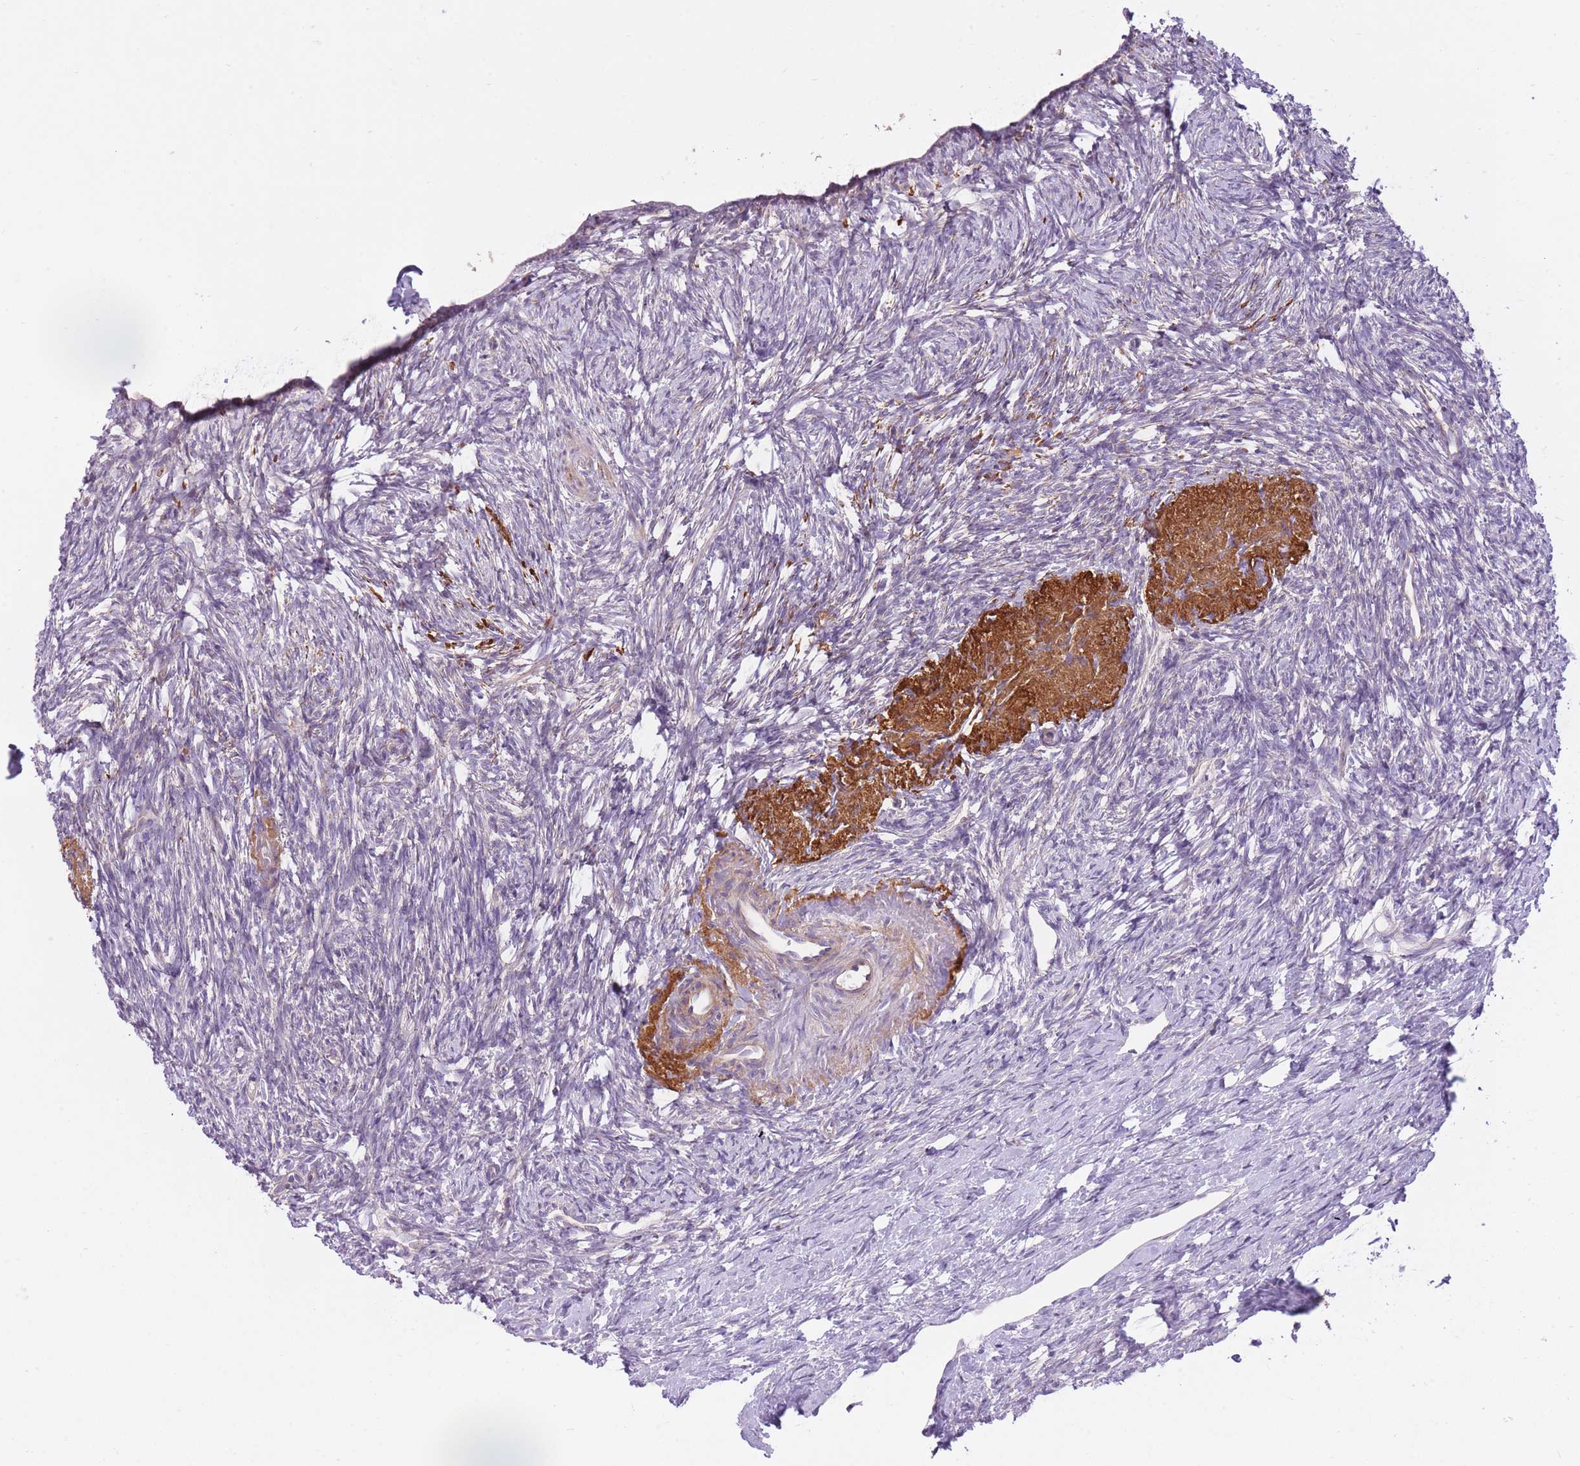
{"staining": {"intensity": "negative", "quantity": "none", "location": "none"}, "tissue": "ovary", "cell_type": "Ovarian stroma cells", "image_type": "normal", "snomed": [{"axis": "morphology", "description": "Normal tissue, NOS"}, {"axis": "topography", "description": "Ovary"}], "caption": "Immunohistochemistry of normal ovary demonstrates no expression in ovarian stroma cells.", "gene": "REV1", "patient": {"sex": "female", "age": 51}}